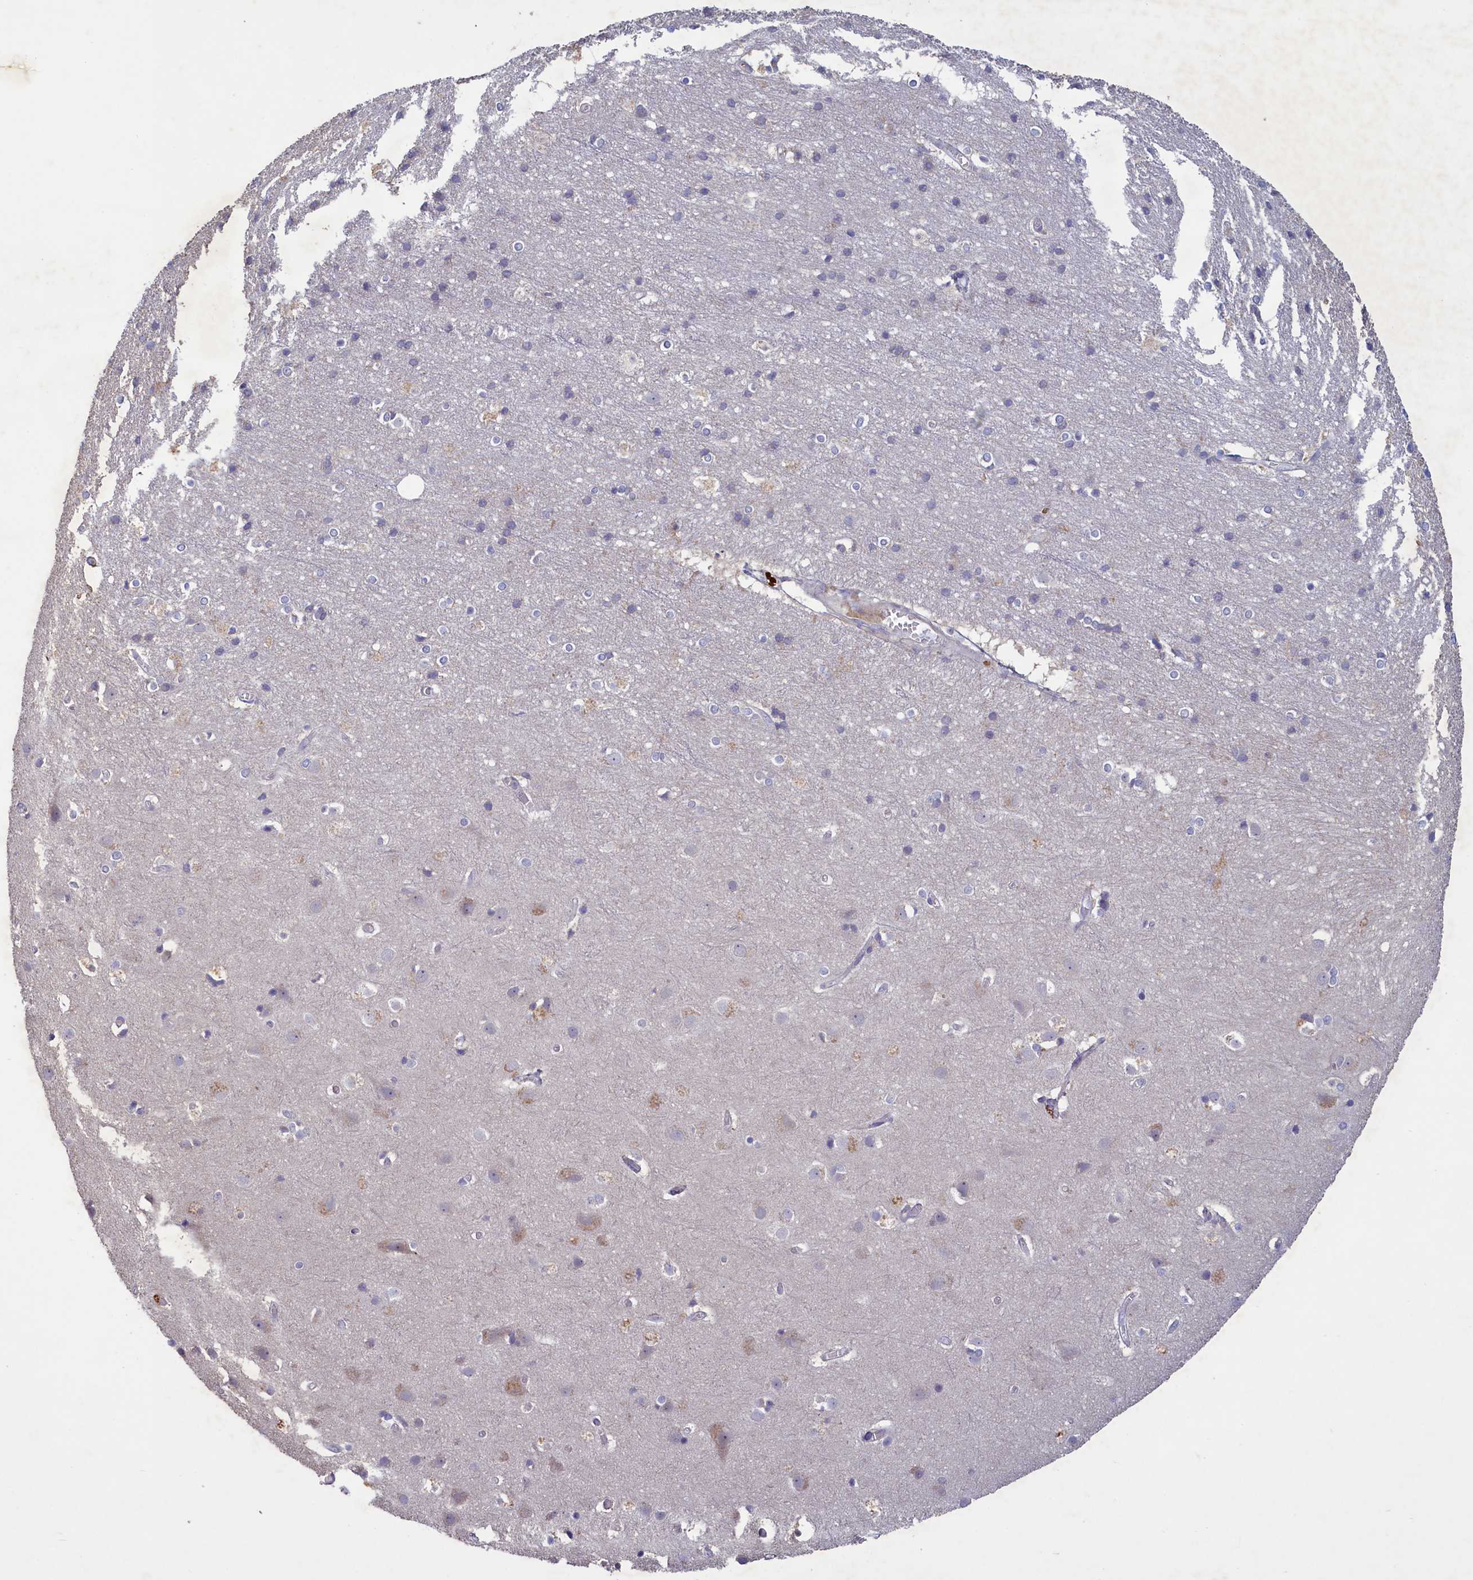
{"staining": {"intensity": "negative", "quantity": "none", "location": "none"}, "tissue": "cerebral cortex", "cell_type": "Endothelial cells", "image_type": "normal", "snomed": [{"axis": "morphology", "description": "Normal tissue, NOS"}, {"axis": "topography", "description": "Cerebral cortex"}], "caption": "DAB (3,3'-diaminobenzidine) immunohistochemical staining of normal cerebral cortex demonstrates no significant positivity in endothelial cells.", "gene": "ATF7IP2", "patient": {"sex": "male", "age": 54}}